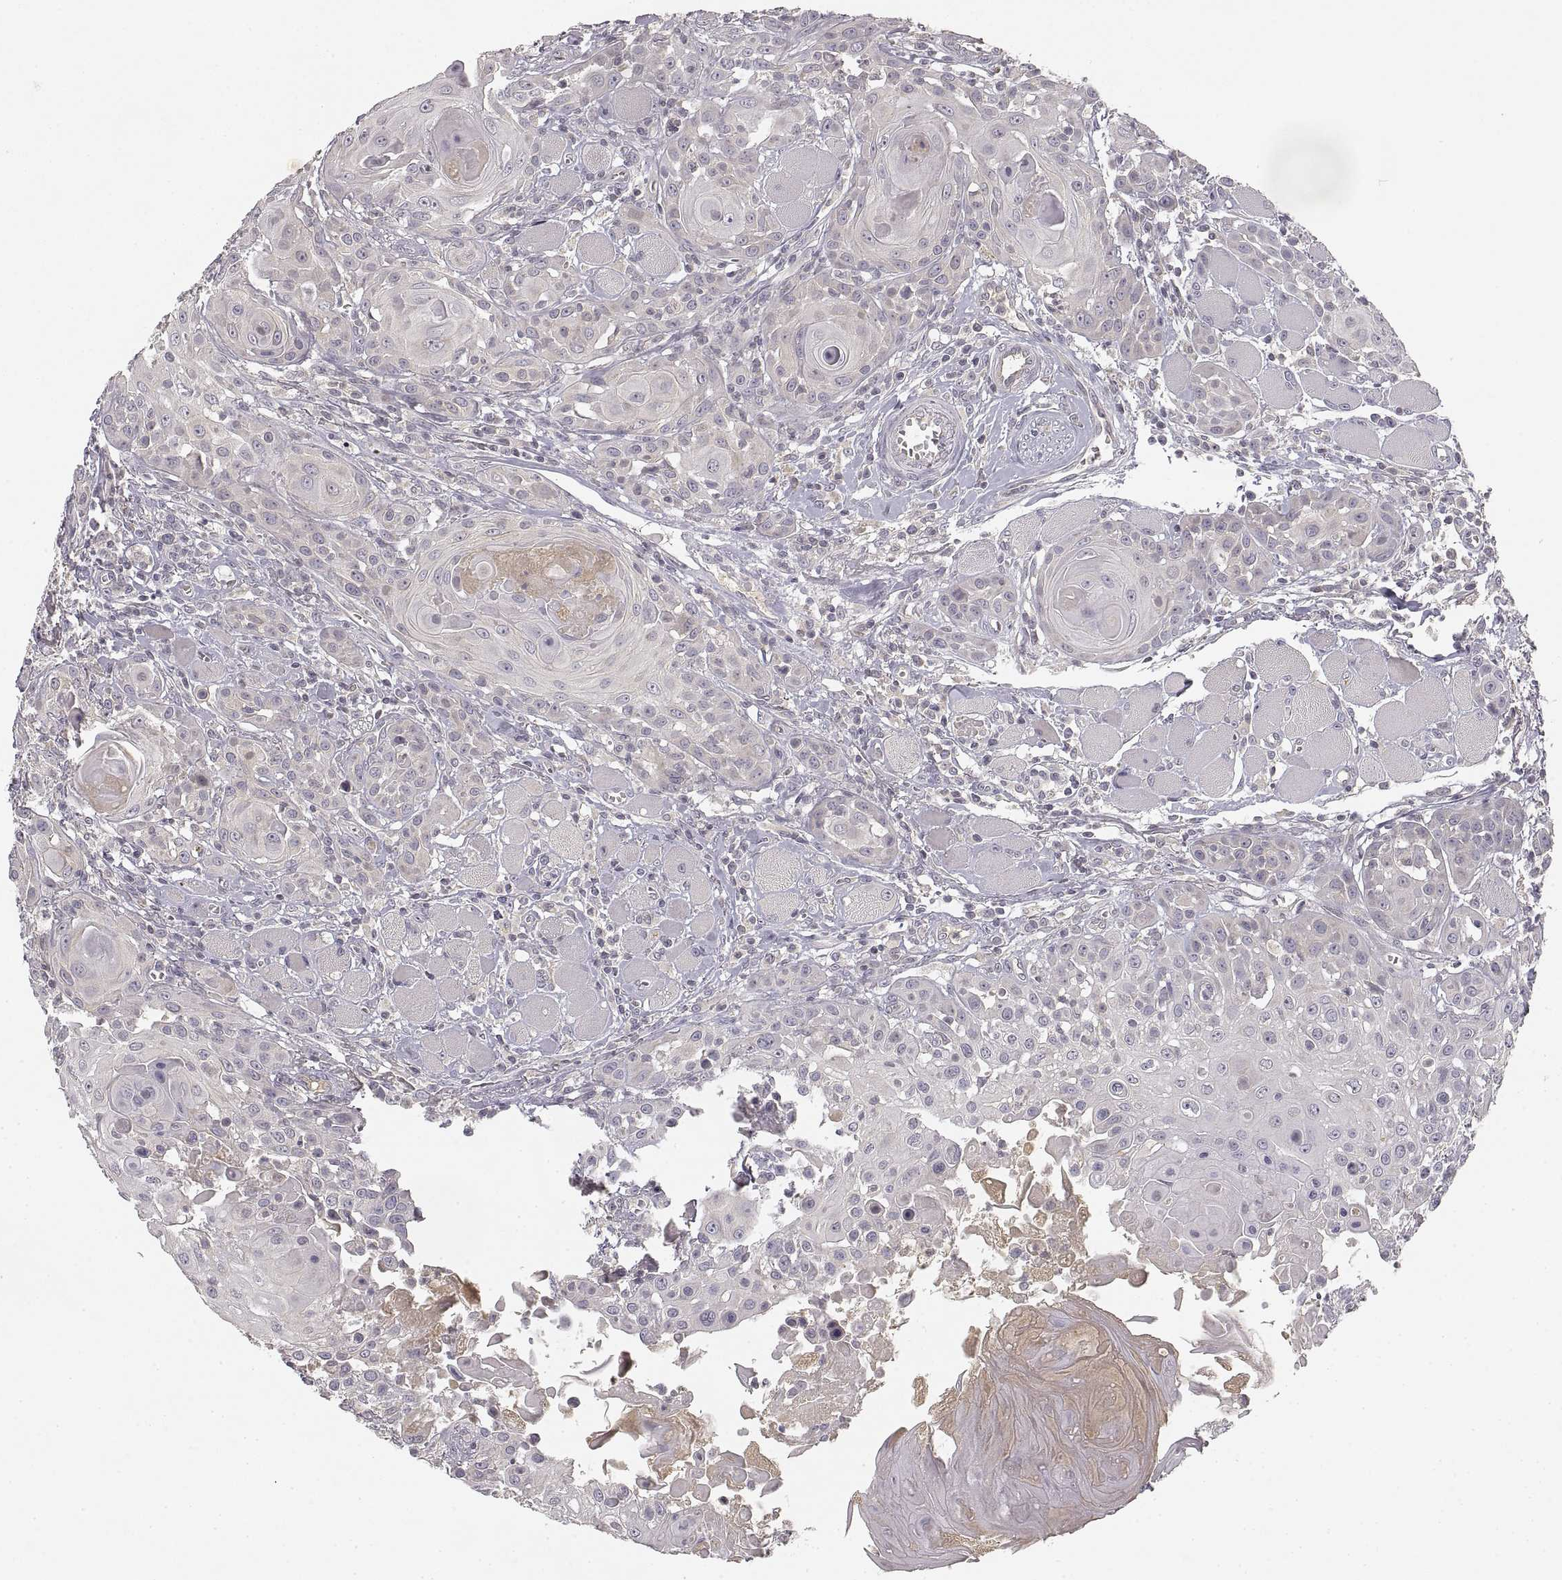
{"staining": {"intensity": "negative", "quantity": "none", "location": "none"}, "tissue": "head and neck cancer", "cell_type": "Tumor cells", "image_type": "cancer", "snomed": [{"axis": "morphology", "description": "Squamous cell carcinoma, NOS"}, {"axis": "topography", "description": "Head-Neck"}], "caption": "The immunohistochemistry (IHC) photomicrograph has no significant staining in tumor cells of head and neck cancer tissue. (Stains: DAB (3,3'-diaminobenzidine) IHC with hematoxylin counter stain, Microscopy: brightfield microscopy at high magnification).", "gene": "RUNDC3A", "patient": {"sex": "female", "age": 80}}